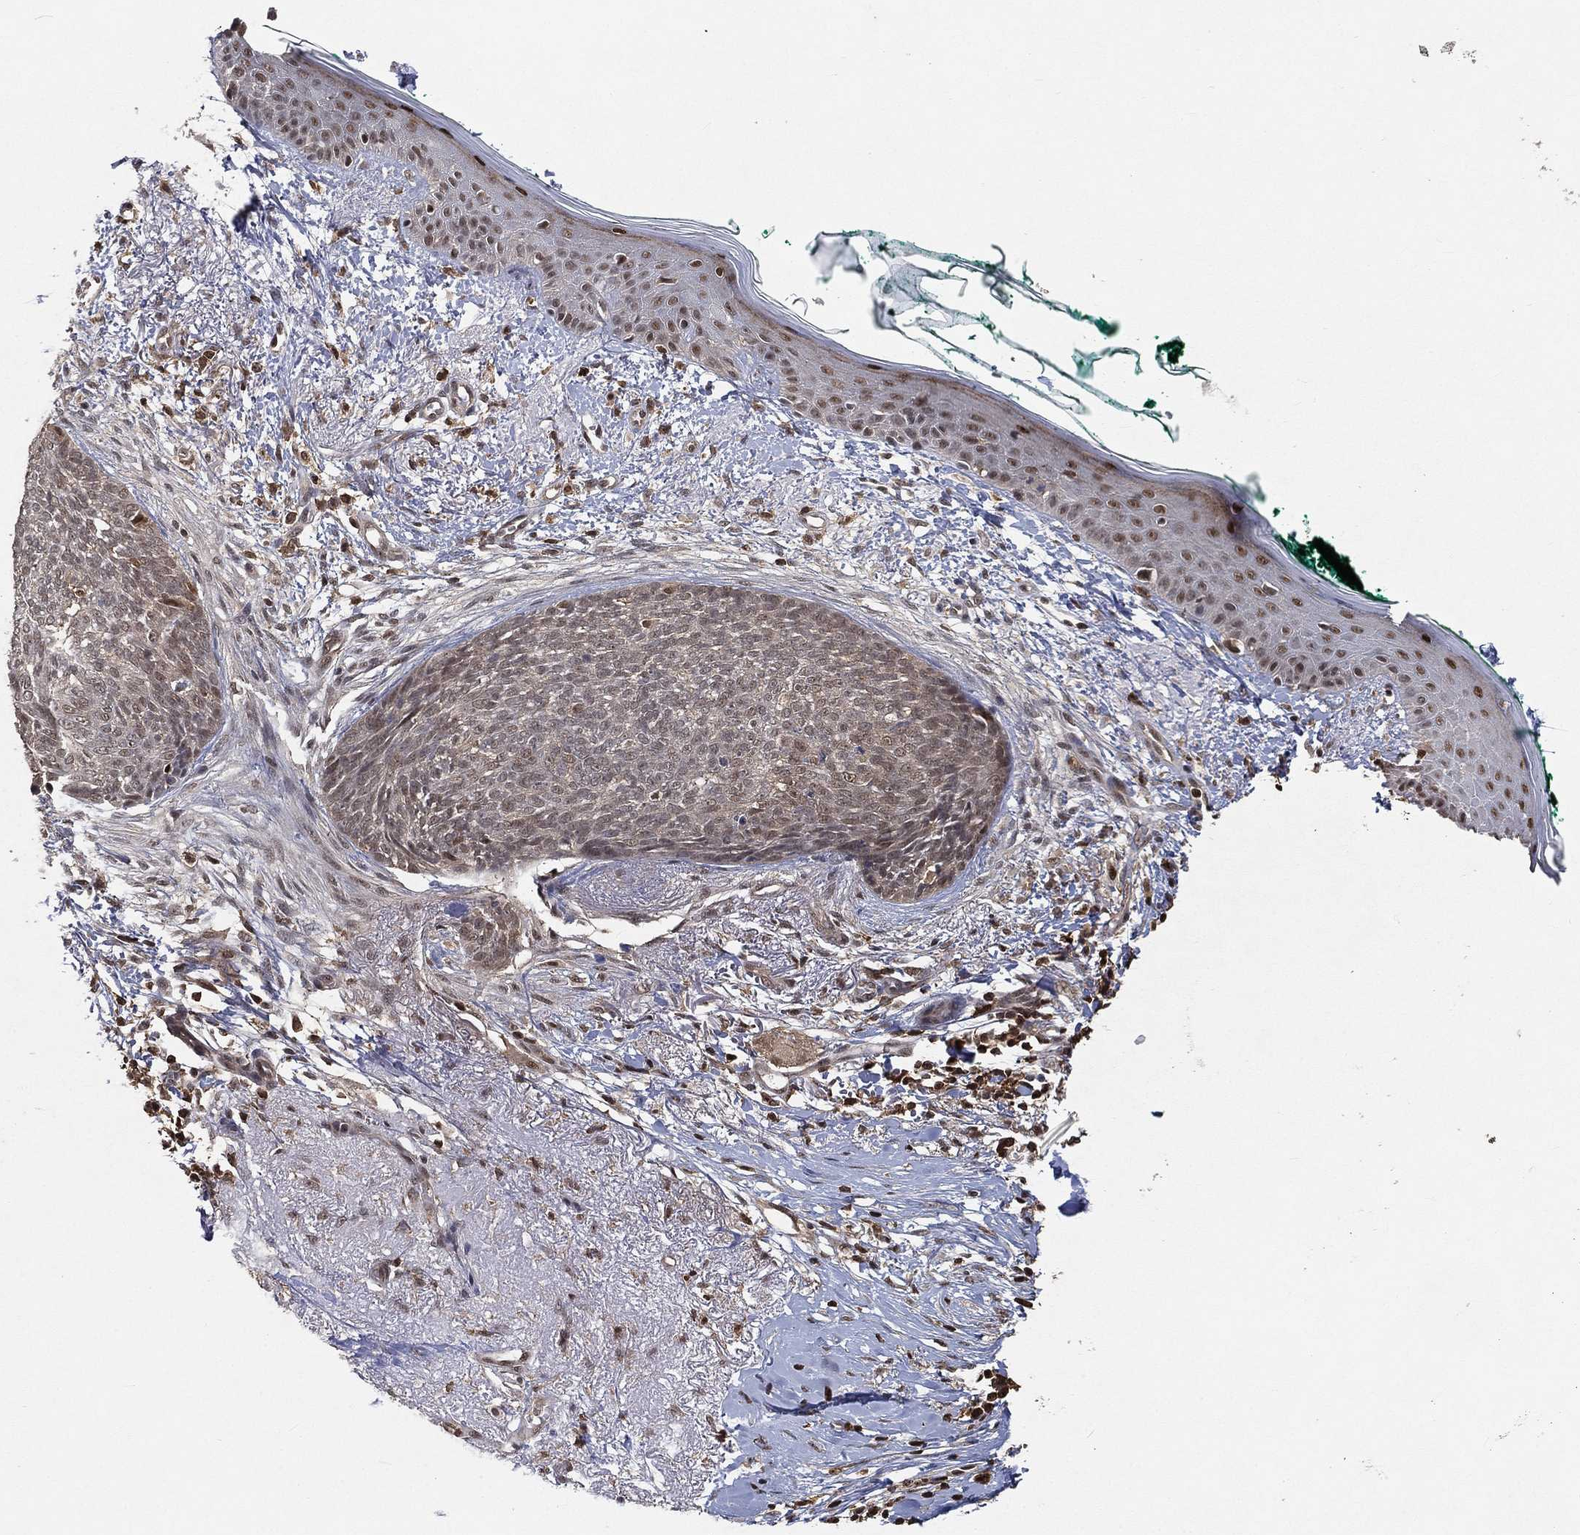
{"staining": {"intensity": "negative", "quantity": "none", "location": "none"}, "tissue": "skin cancer", "cell_type": "Tumor cells", "image_type": "cancer", "snomed": [{"axis": "morphology", "description": "Normal tissue, NOS"}, {"axis": "morphology", "description": "Basal cell carcinoma"}, {"axis": "topography", "description": "Skin"}], "caption": "Immunohistochemistry photomicrograph of human skin cancer (basal cell carcinoma) stained for a protein (brown), which reveals no positivity in tumor cells.", "gene": "WDR26", "patient": {"sex": "male", "age": 84}}